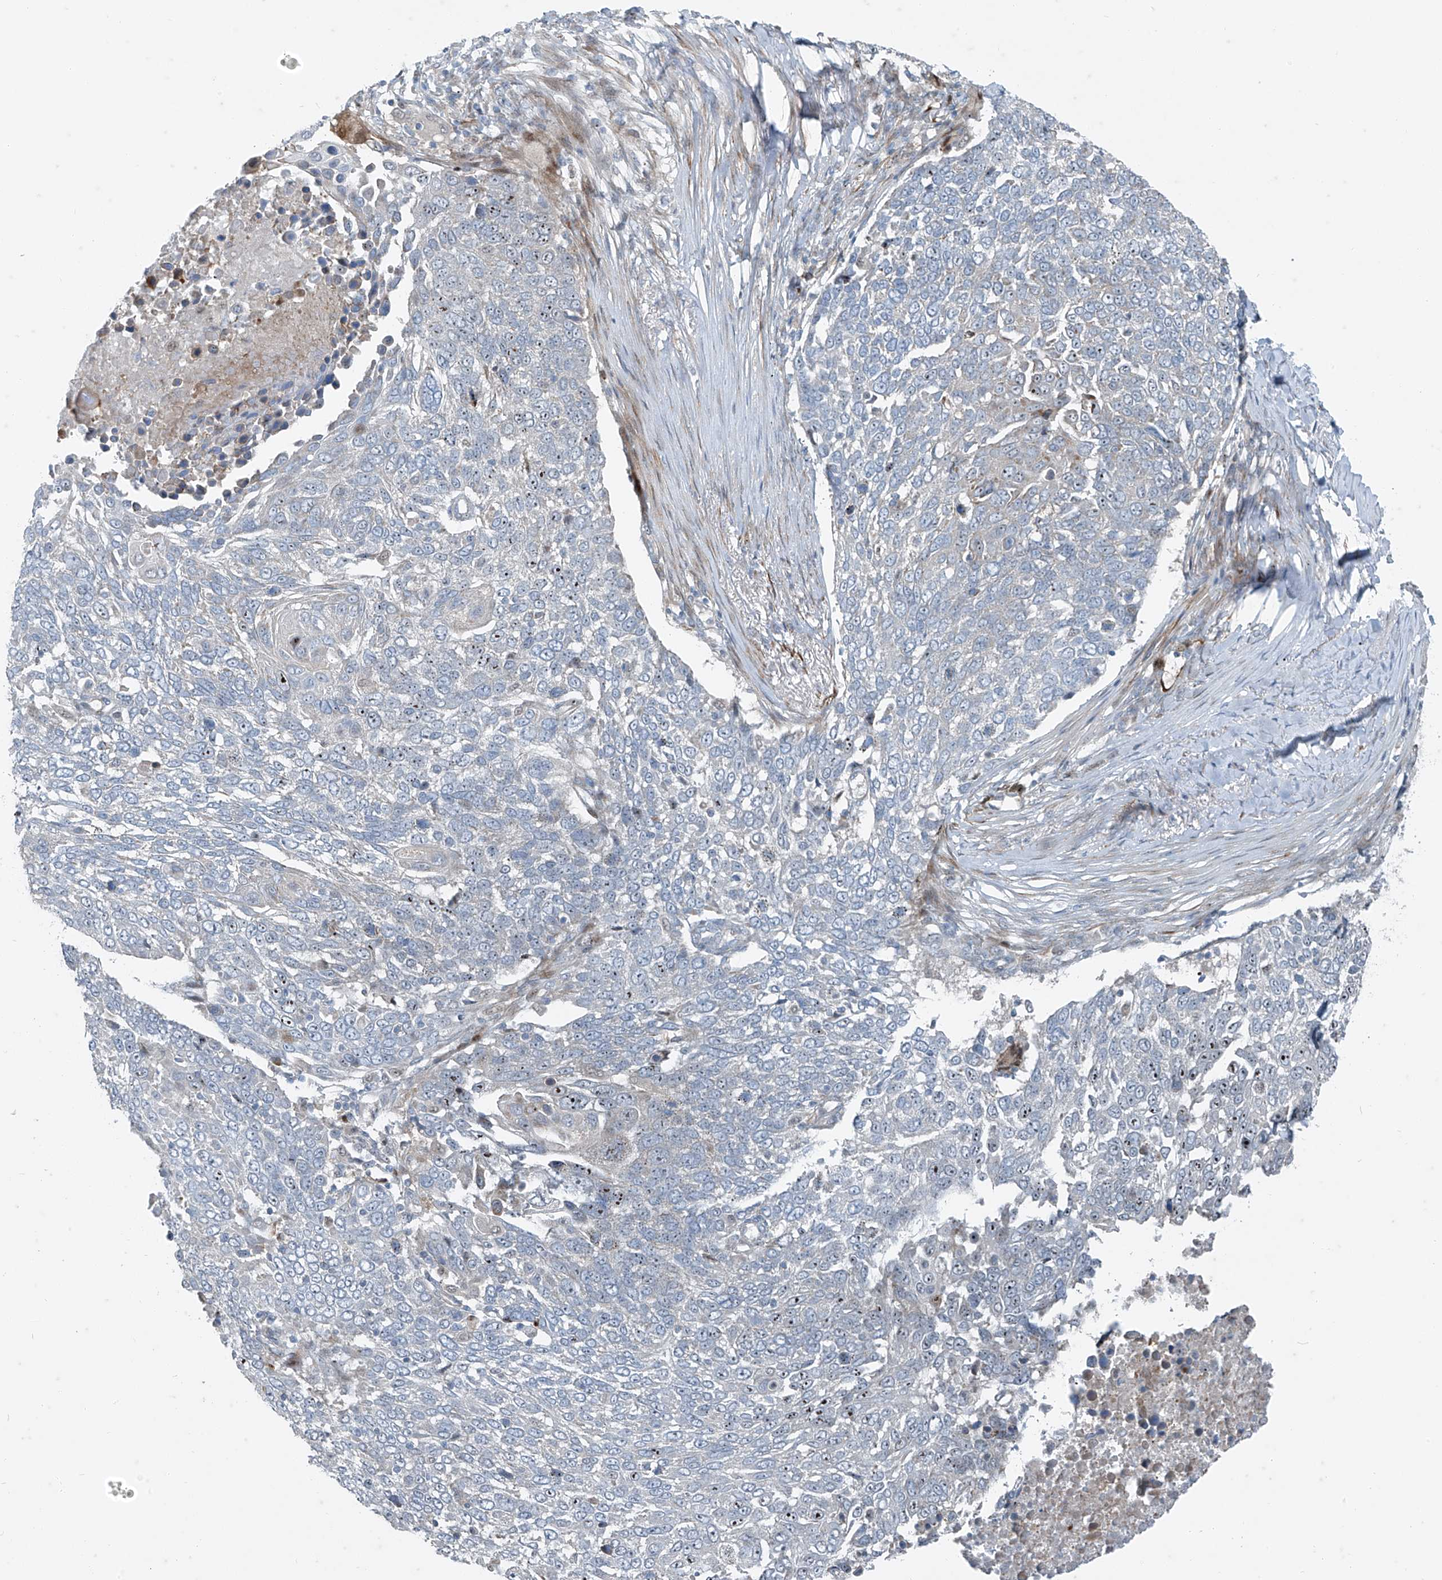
{"staining": {"intensity": "moderate", "quantity": "<25%", "location": "nuclear"}, "tissue": "lung cancer", "cell_type": "Tumor cells", "image_type": "cancer", "snomed": [{"axis": "morphology", "description": "Squamous cell carcinoma, NOS"}, {"axis": "topography", "description": "Lung"}], "caption": "Lung cancer (squamous cell carcinoma) stained for a protein reveals moderate nuclear positivity in tumor cells.", "gene": "PPCS", "patient": {"sex": "male", "age": 66}}